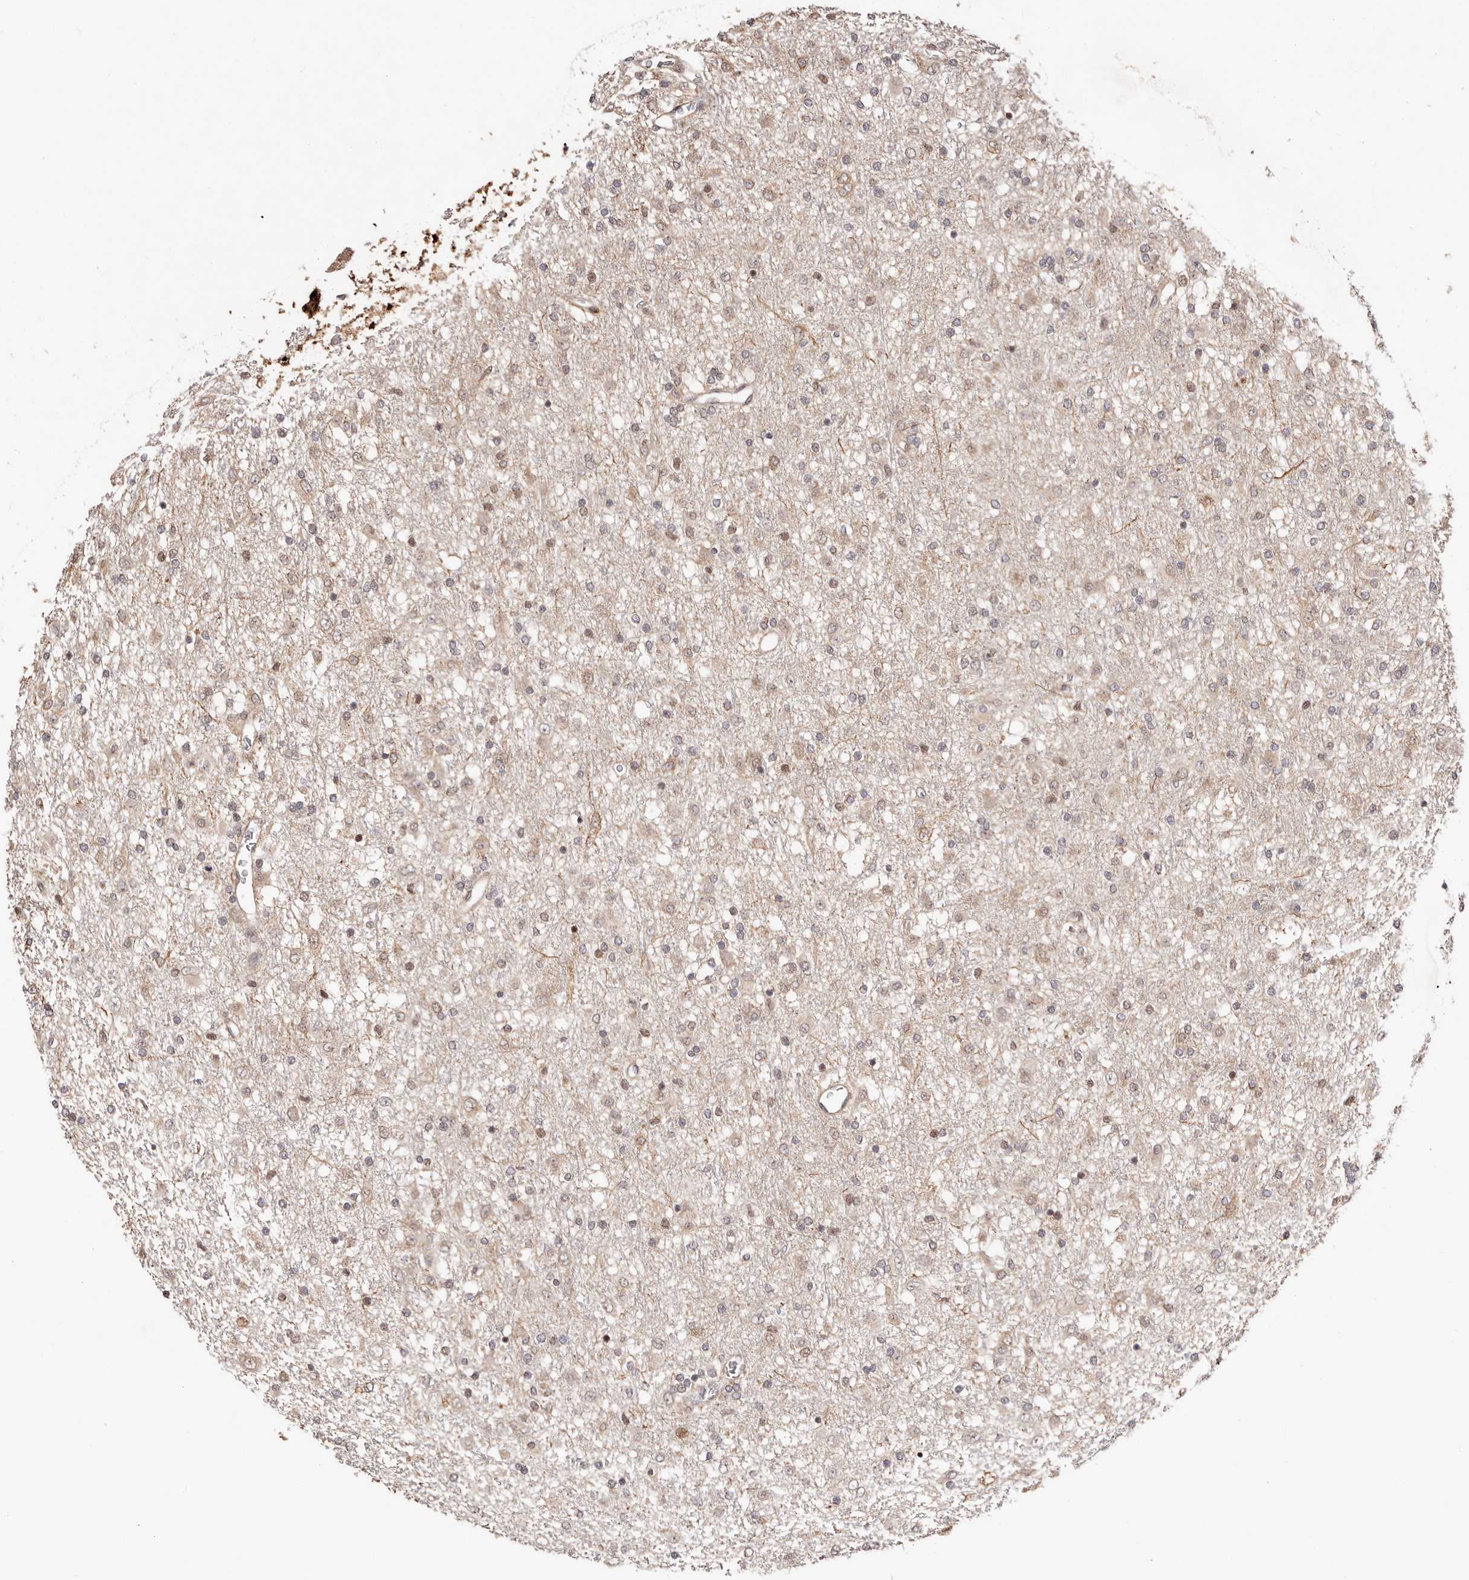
{"staining": {"intensity": "weak", "quantity": ">75%", "location": "cytoplasmic/membranous"}, "tissue": "glioma", "cell_type": "Tumor cells", "image_type": "cancer", "snomed": [{"axis": "morphology", "description": "Glioma, malignant, Low grade"}, {"axis": "topography", "description": "Brain"}], "caption": "Glioma stained with a brown dye exhibits weak cytoplasmic/membranous positive expression in approximately >75% of tumor cells.", "gene": "HIVEP3", "patient": {"sex": "male", "age": 65}}